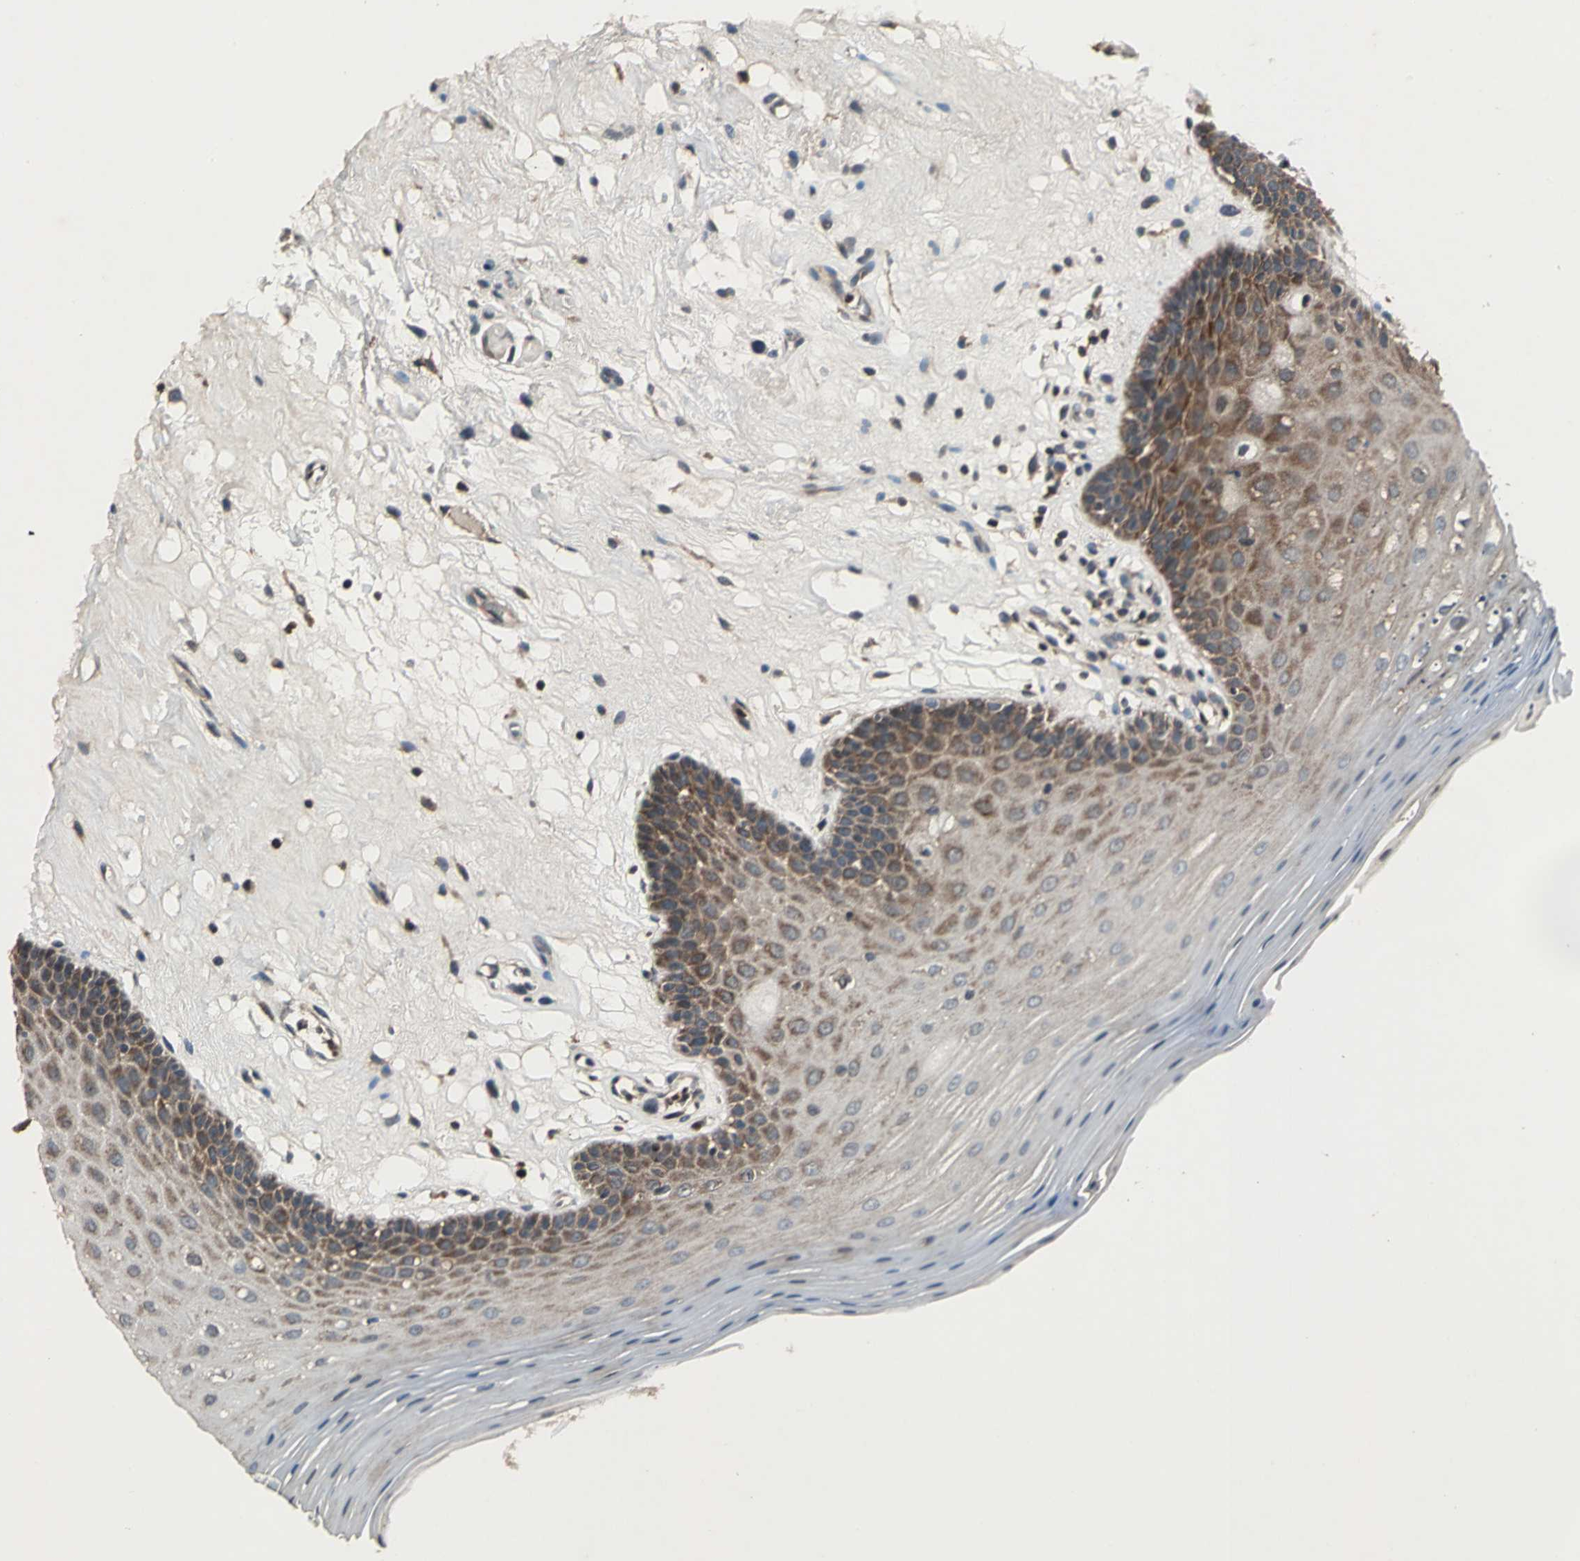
{"staining": {"intensity": "moderate", "quantity": ">75%", "location": "cytoplasmic/membranous"}, "tissue": "oral mucosa", "cell_type": "Squamous epithelial cells", "image_type": "normal", "snomed": [{"axis": "morphology", "description": "Normal tissue, NOS"}, {"axis": "morphology", "description": "Squamous cell carcinoma, NOS"}, {"axis": "topography", "description": "Skeletal muscle"}, {"axis": "topography", "description": "Oral tissue"}, {"axis": "topography", "description": "Head-Neck"}], "caption": "The photomicrograph displays a brown stain indicating the presence of a protein in the cytoplasmic/membranous of squamous epithelial cells in oral mucosa.", "gene": "EIF2B2", "patient": {"sex": "male", "age": 71}}